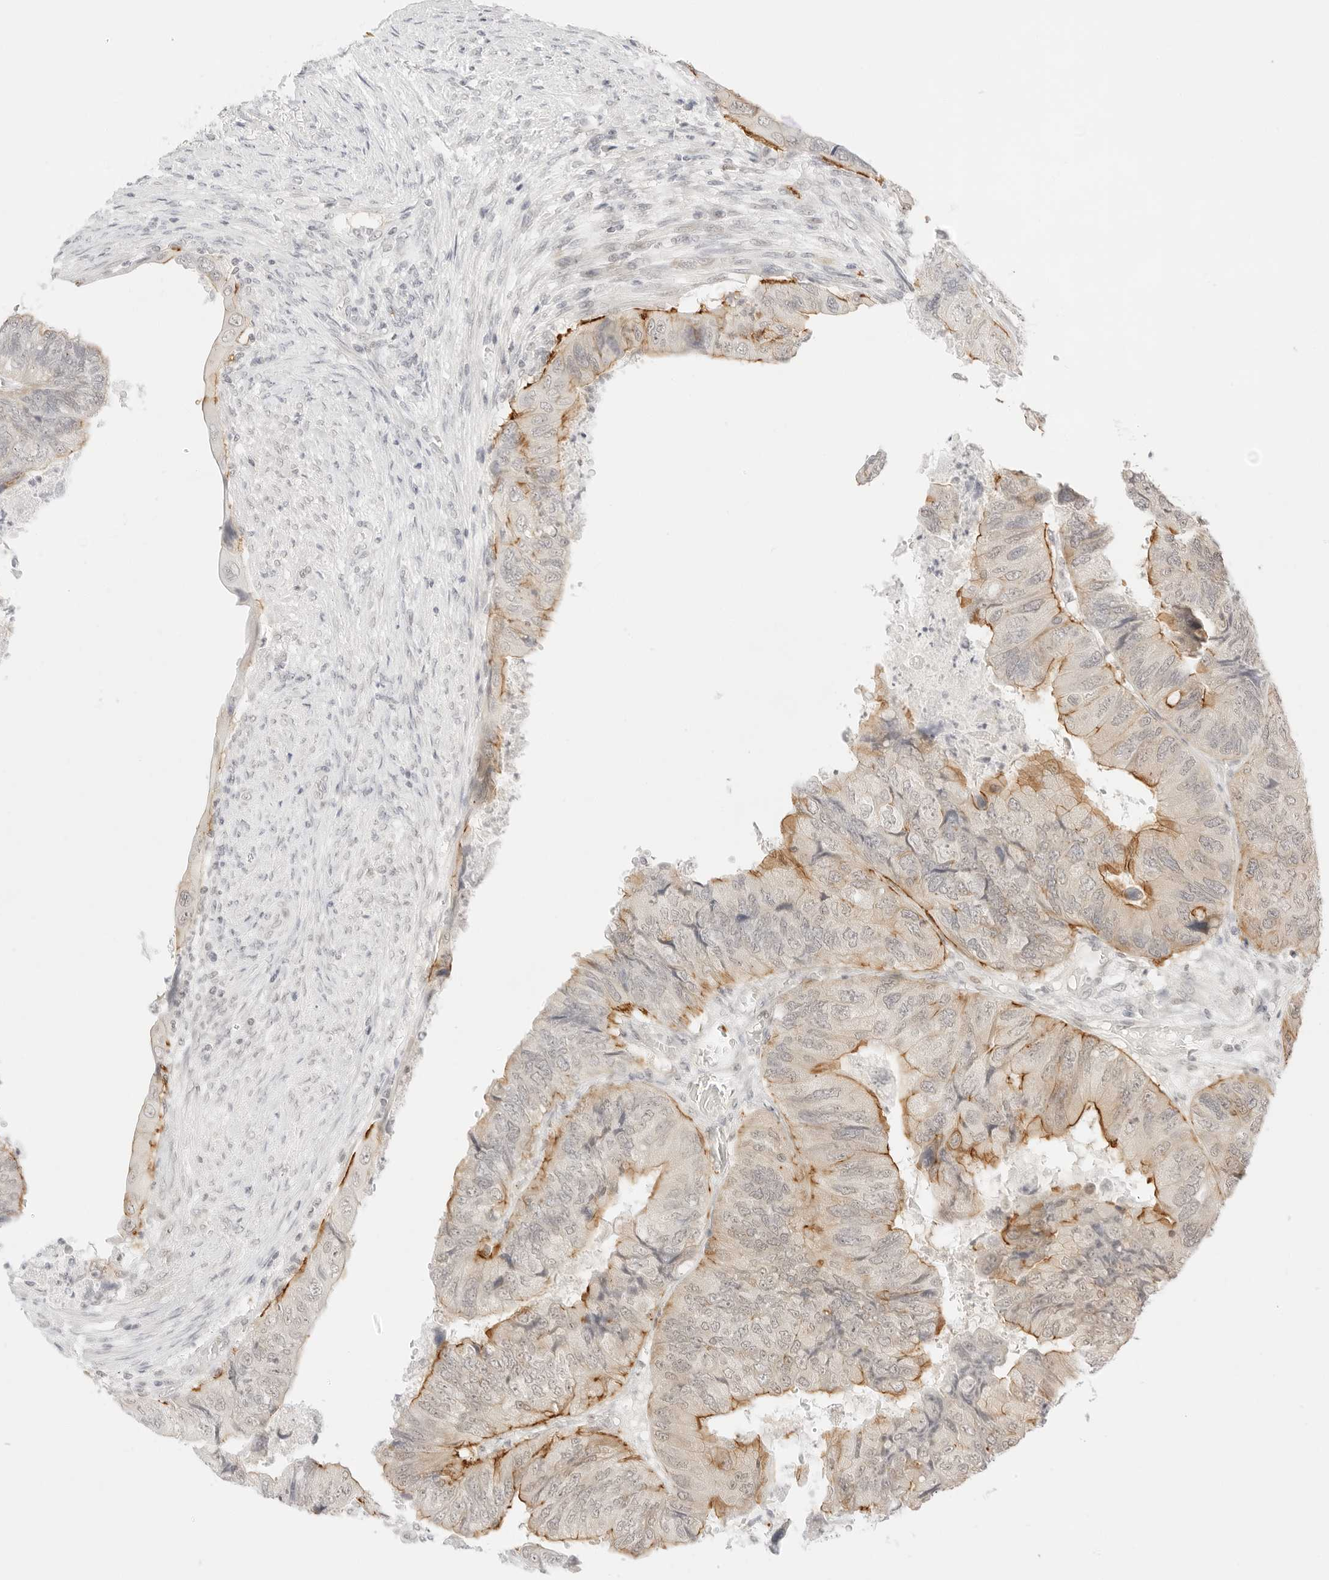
{"staining": {"intensity": "moderate", "quantity": "25%-75%", "location": "cytoplasmic/membranous"}, "tissue": "colorectal cancer", "cell_type": "Tumor cells", "image_type": "cancer", "snomed": [{"axis": "morphology", "description": "Adenocarcinoma, NOS"}, {"axis": "topography", "description": "Rectum"}], "caption": "The immunohistochemical stain highlights moderate cytoplasmic/membranous expression in tumor cells of colorectal cancer (adenocarcinoma) tissue. The protein is shown in brown color, while the nuclei are stained blue.", "gene": "GNAS", "patient": {"sex": "male", "age": 63}}